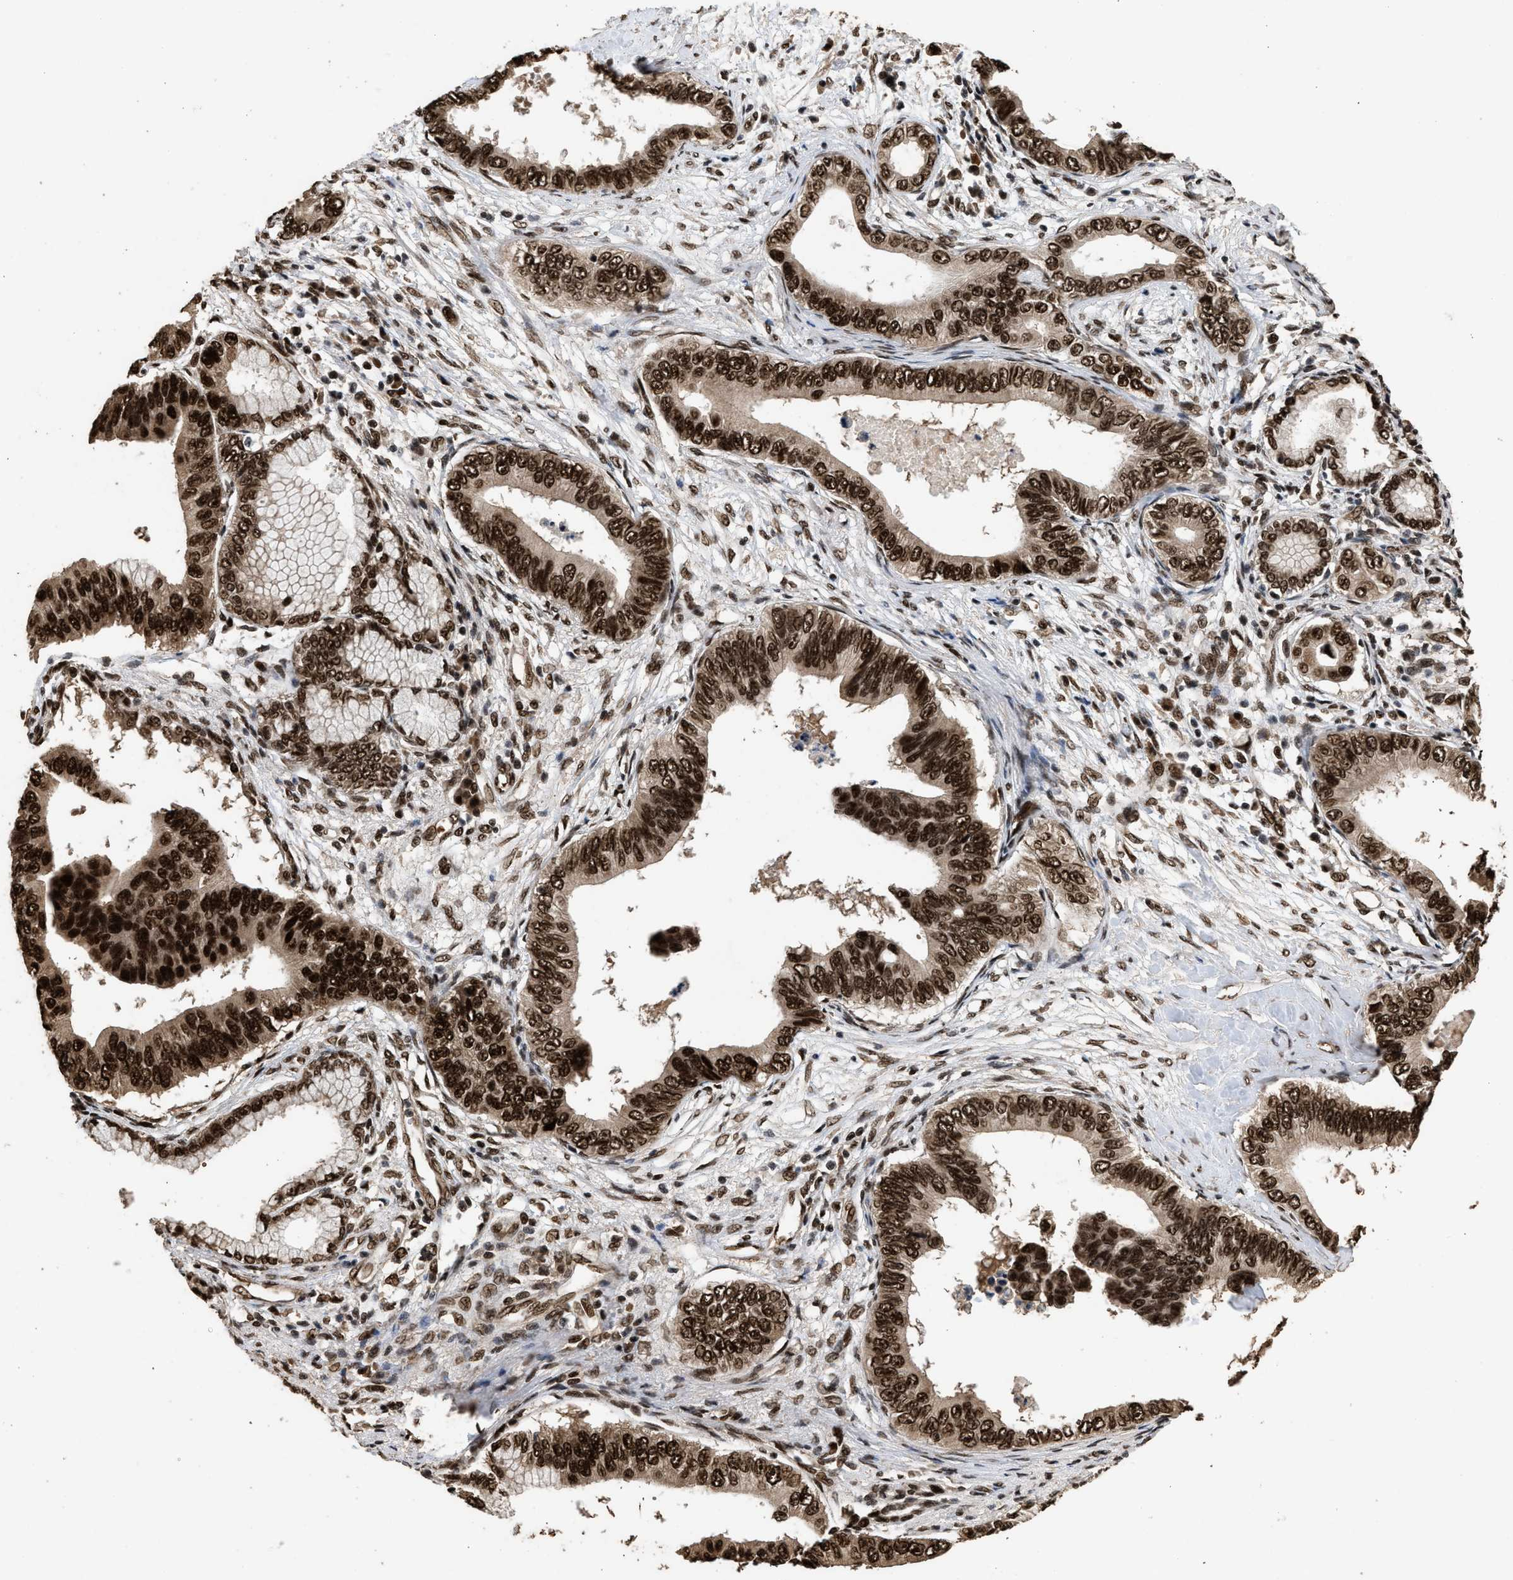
{"staining": {"intensity": "strong", "quantity": ">75%", "location": "nuclear"}, "tissue": "pancreatic cancer", "cell_type": "Tumor cells", "image_type": "cancer", "snomed": [{"axis": "morphology", "description": "Adenocarcinoma, NOS"}, {"axis": "topography", "description": "Pancreas"}], "caption": "Pancreatic cancer stained for a protein (brown) reveals strong nuclear positive staining in about >75% of tumor cells.", "gene": "PPP4R3B", "patient": {"sex": "male", "age": 77}}